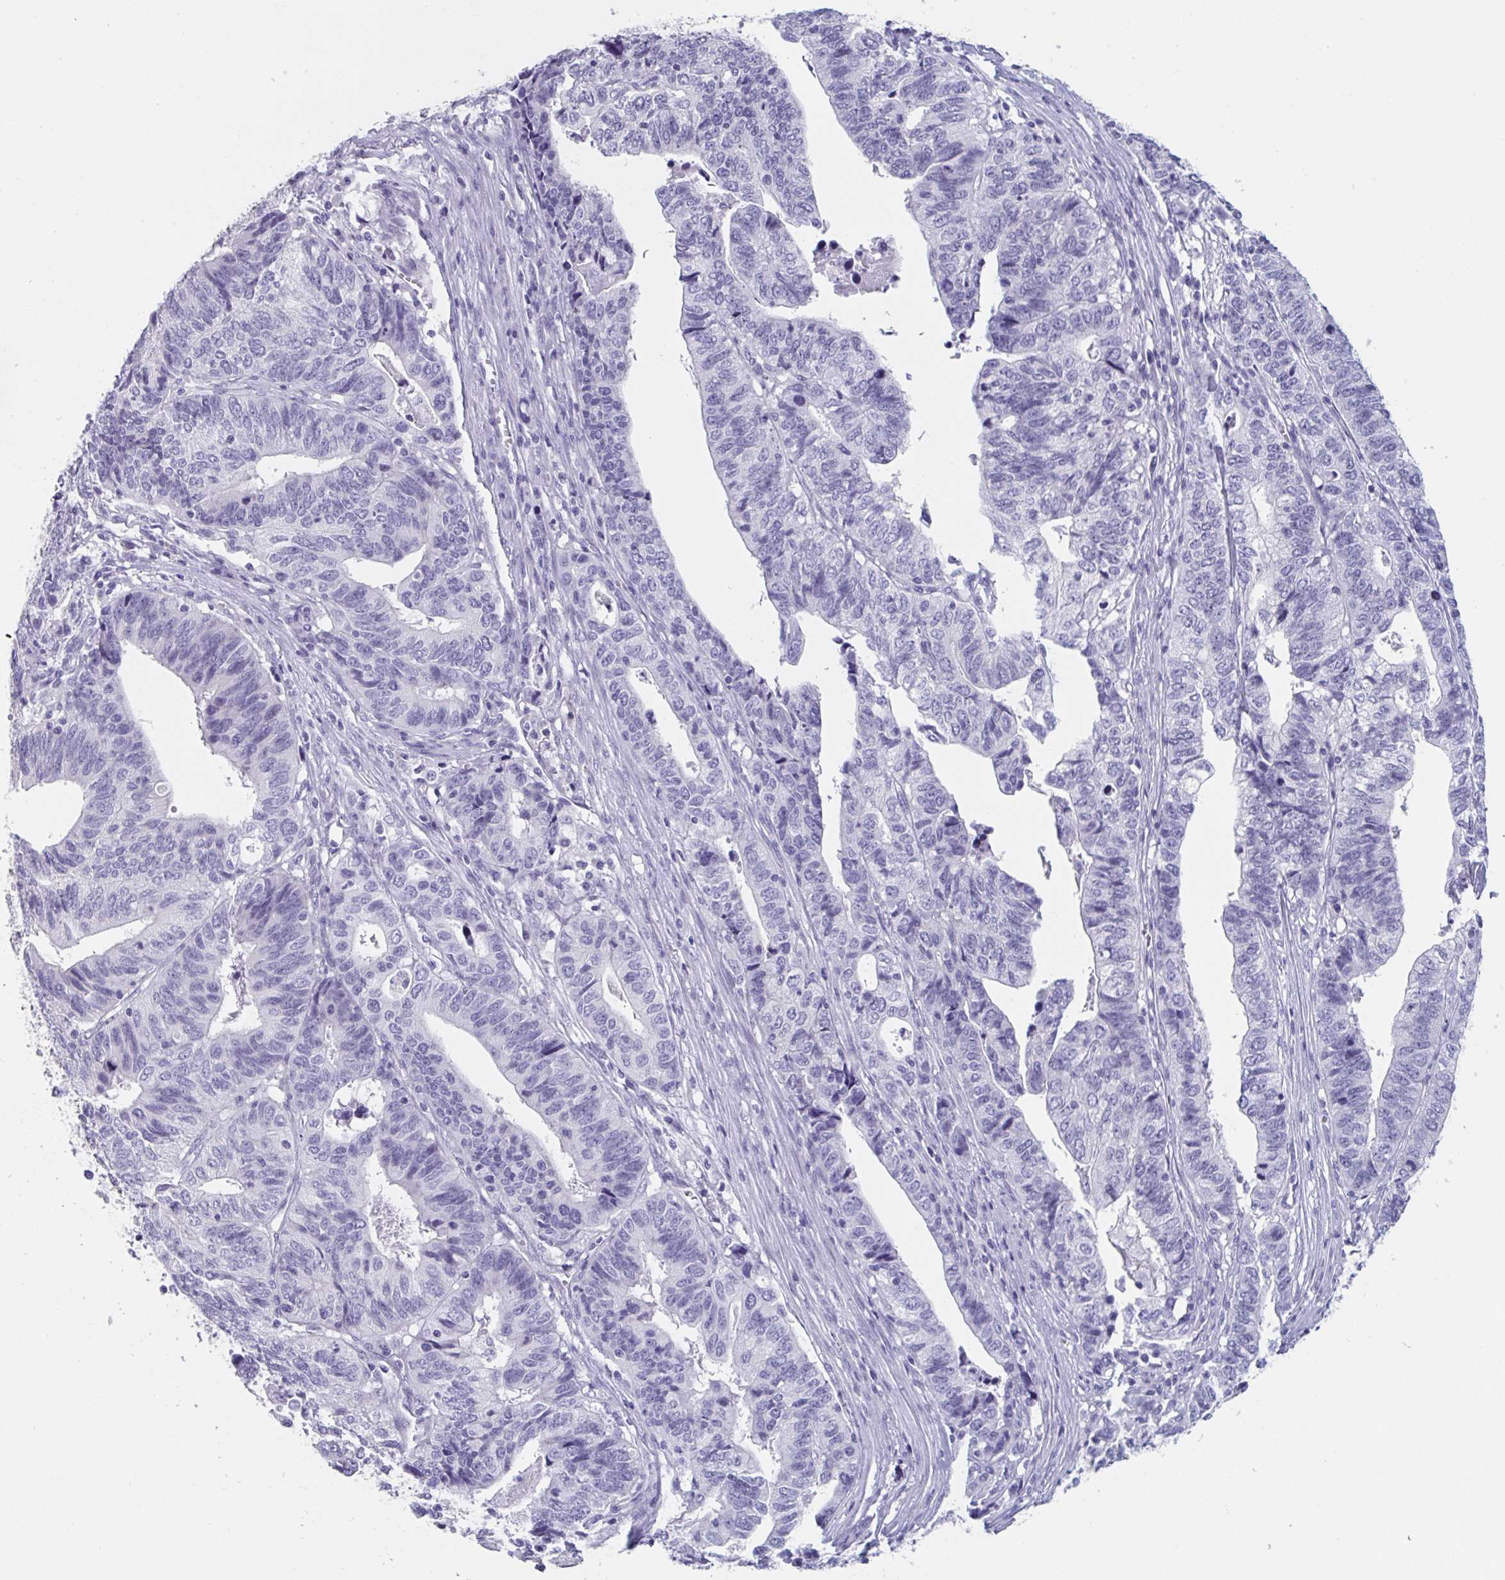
{"staining": {"intensity": "negative", "quantity": "none", "location": "none"}, "tissue": "stomach cancer", "cell_type": "Tumor cells", "image_type": "cancer", "snomed": [{"axis": "morphology", "description": "Adenocarcinoma, NOS"}, {"axis": "topography", "description": "Stomach, upper"}], "caption": "Immunohistochemistry photomicrograph of human stomach adenocarcinoma stained for a protein (brown), which demonstrates no expression in tumor cells. (DAB IHC with hematoxylin counter stain).", "gene": "HSD11B2", "patient": {"sex": "female", "age": 67}}